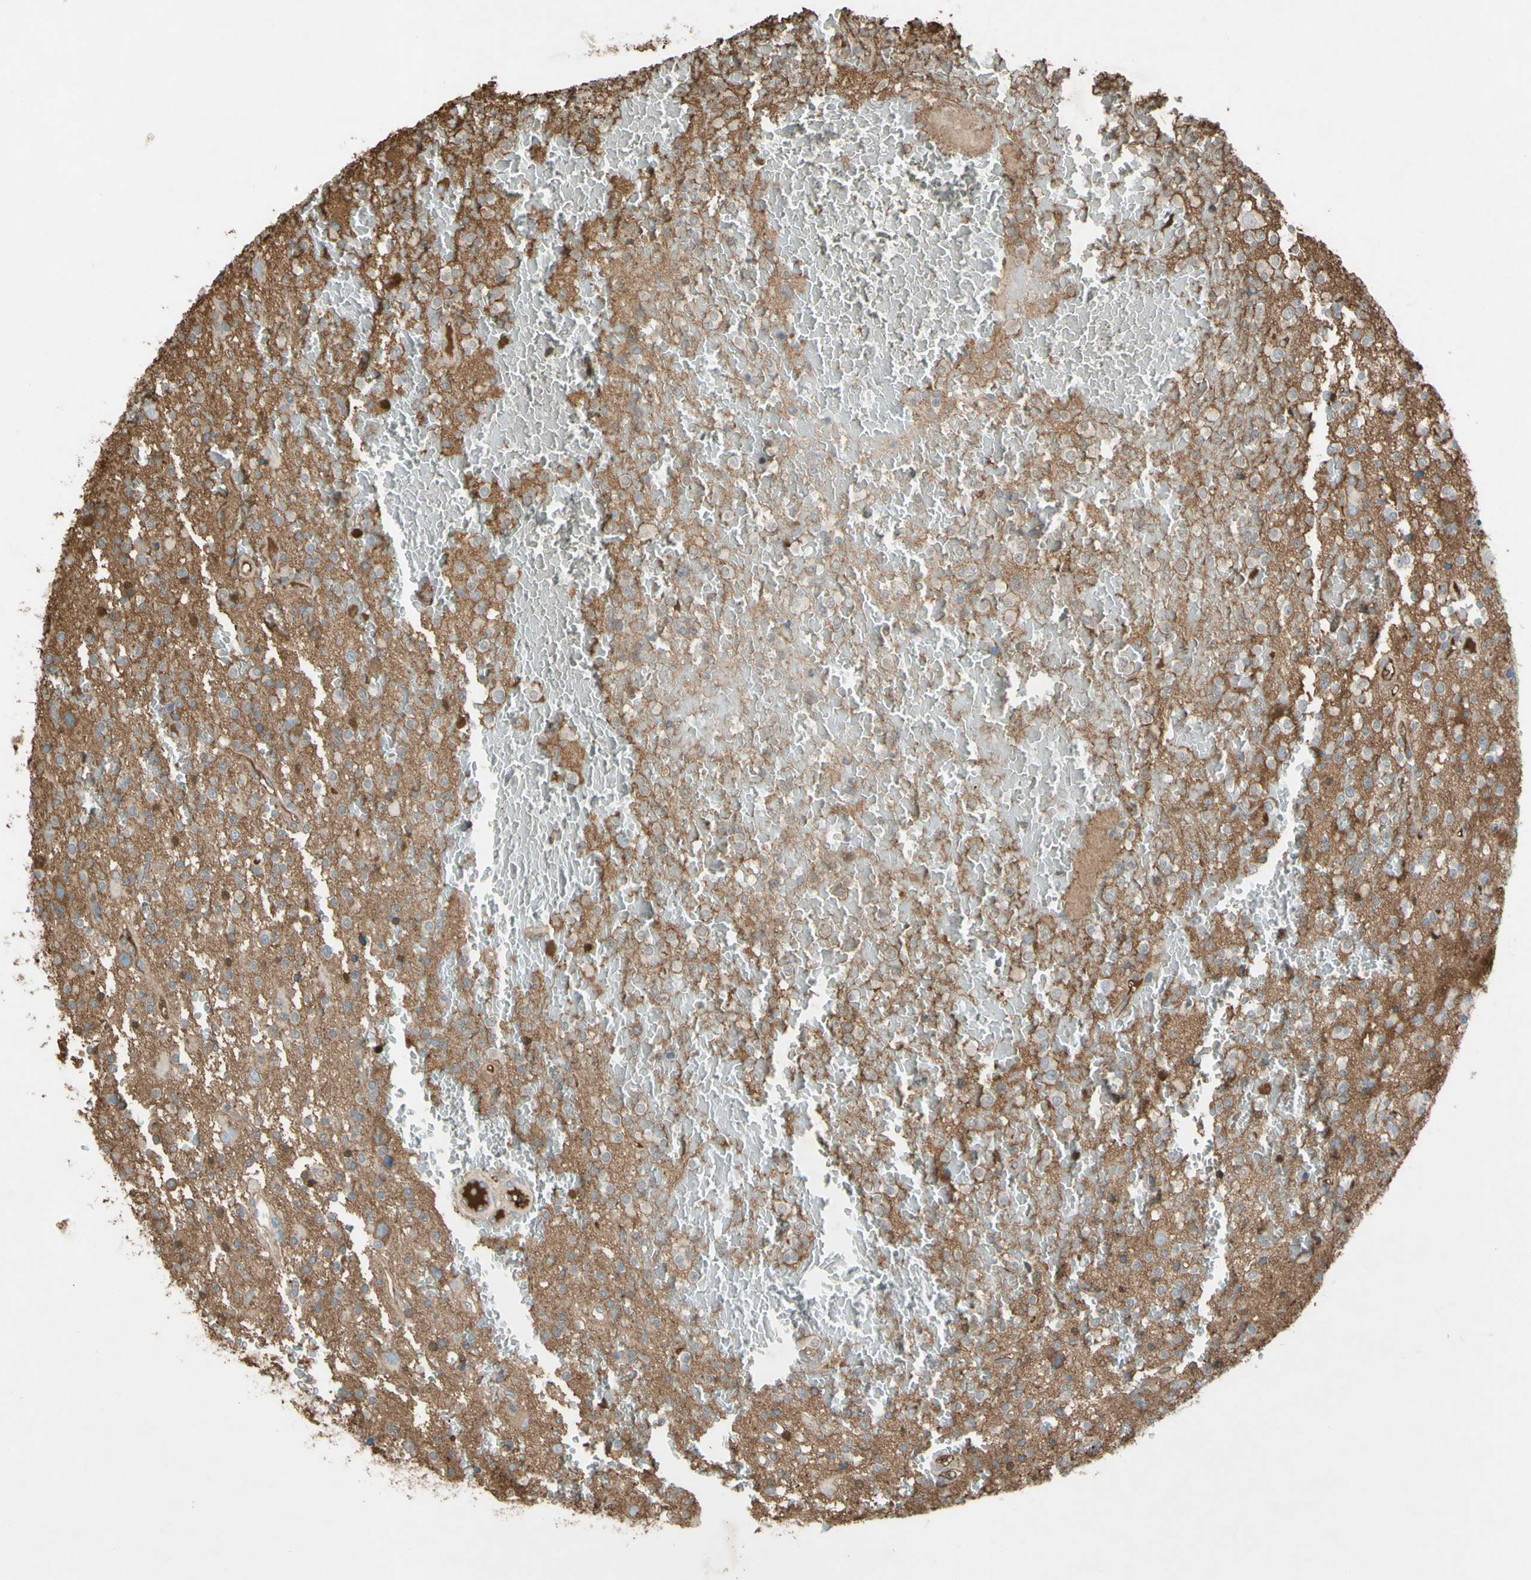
{"staining": {"intensity": "weak", "quantity": "<25%", "location": "cytoplasmic/membranous,nuclear"}, "tissue": "glioma", "cell_type": "Tumor cells", "image_type": "cancer", "snomed": [{"axis": "morphology", "description": "Glioma, malignant, High grade"}, {"axis": "topography", "description": "Brain"}], "caption": "This is an immunohistochemistry (IHC) histopathology image of human glioma. There is no positivity in tumor cells.", "gene": "TIMP2", "patient": {"sex": "male", "age": 47}}